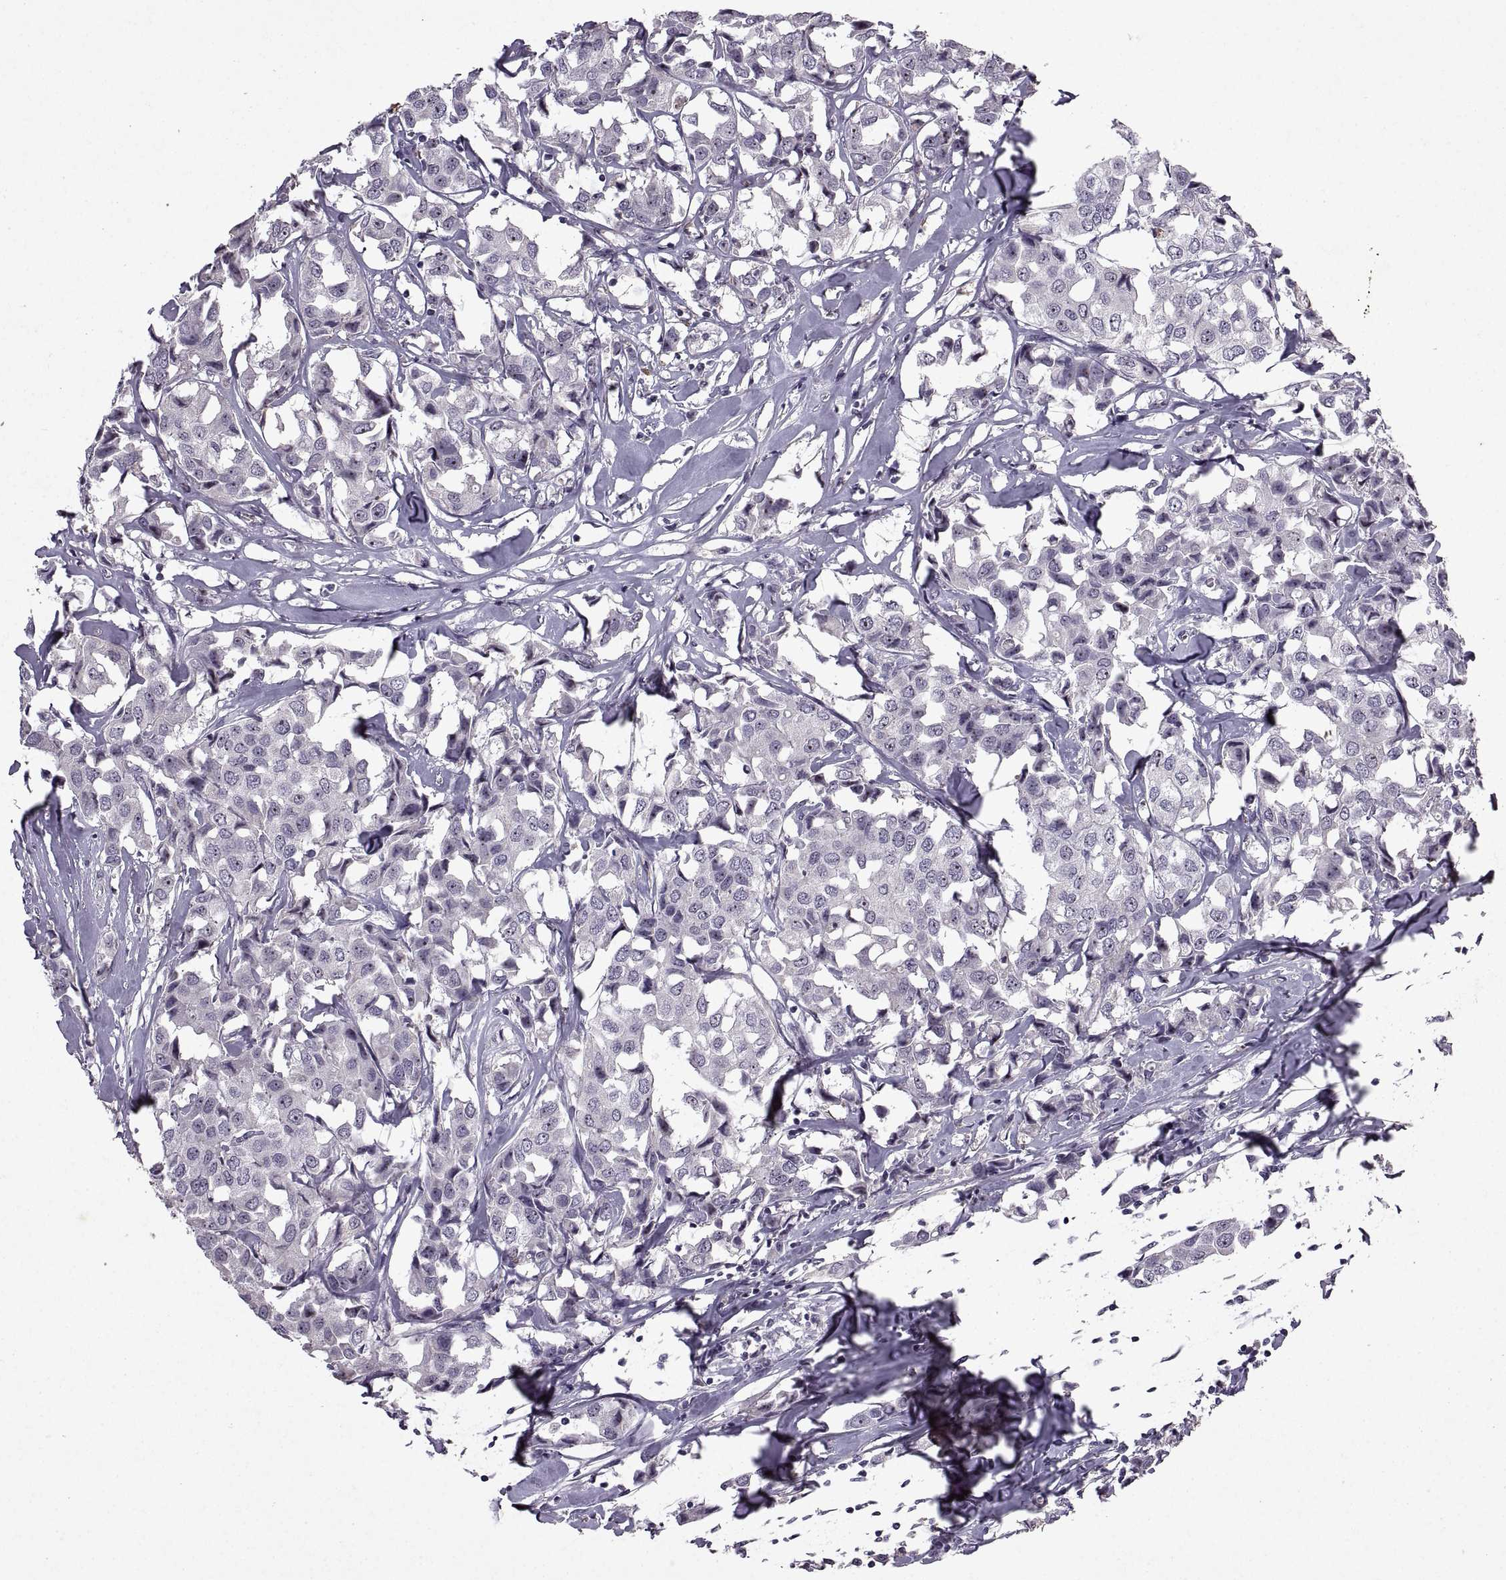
{"staining": {"intensity": "weak", "quantity": "<25%", "location": "nuclear"}, "tissue": "breast cancer", "cell_type": "Tumor cells", "image_type": "cancer", "snomed": [{"axis": "morphology", "description": "Duct carcinoma"}, {"axis": "topography", "description": "Breast"}], "caption": "Tumor cells are negative for brown protein staining in breast cancer (infiltrating ductal carcinoma).", "gene": "SINHCAF", "patient": {"sex": "female", "age": 80}}